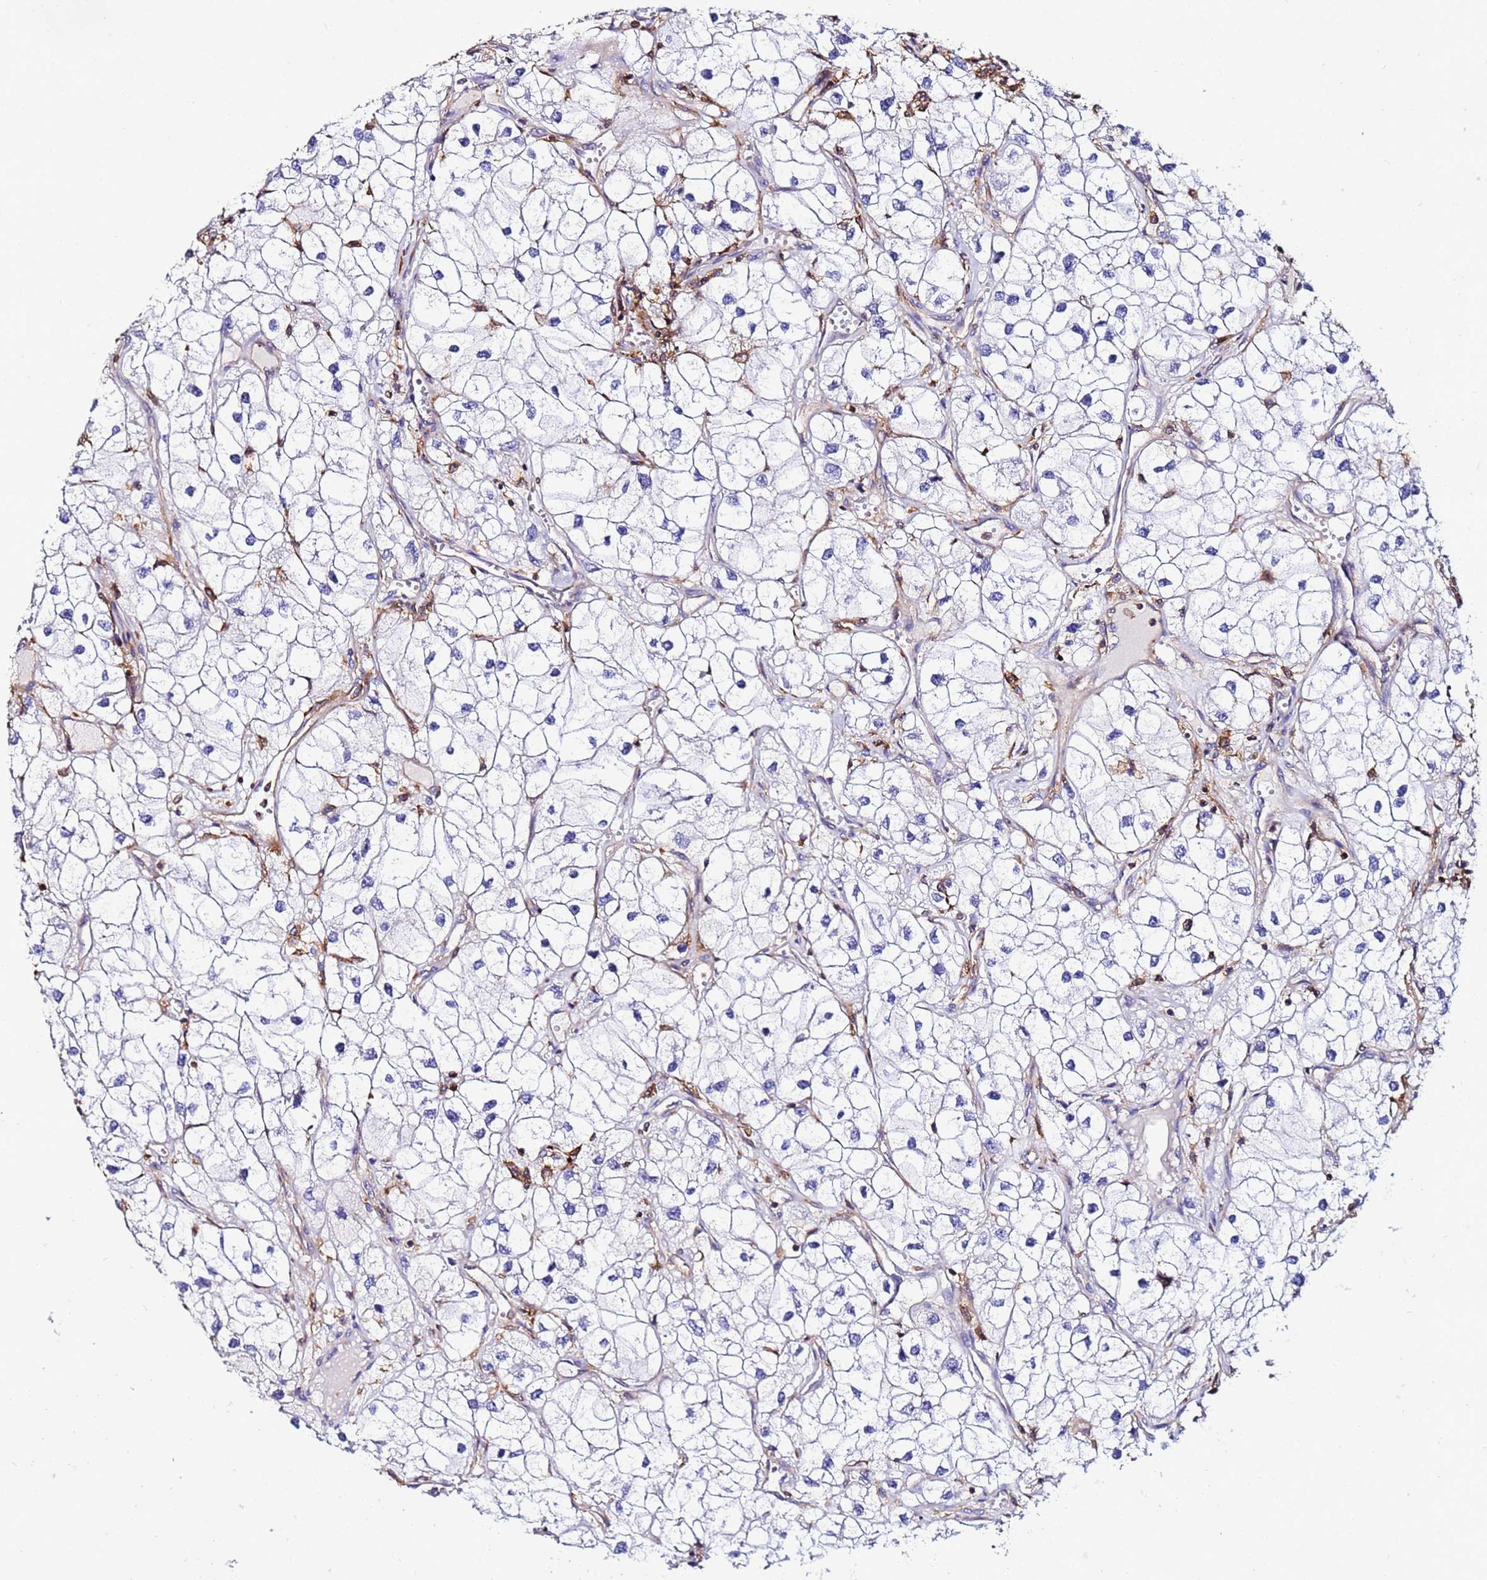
{"staining": {"intensity": "moderate", "quantity": "<25%", "location": "cytoplasmic/membranous"}, "tissue": "renal cancer", "cell_type": "Tumor cells", "image_type": "cancer", "snomed": [{"axis": "morphology", "description": "Adenocarcinoma, NOS"}, {"axis": "topography", "description": "Kidney"}], "caption": "Moderate cytoplasmic/membranous positivity for a protein is identified in about <25% of tumor cells of renal cancer using immunohistochemistry.", "gene": "ACTB", "patient": {"sex": "male", "age": 59}}